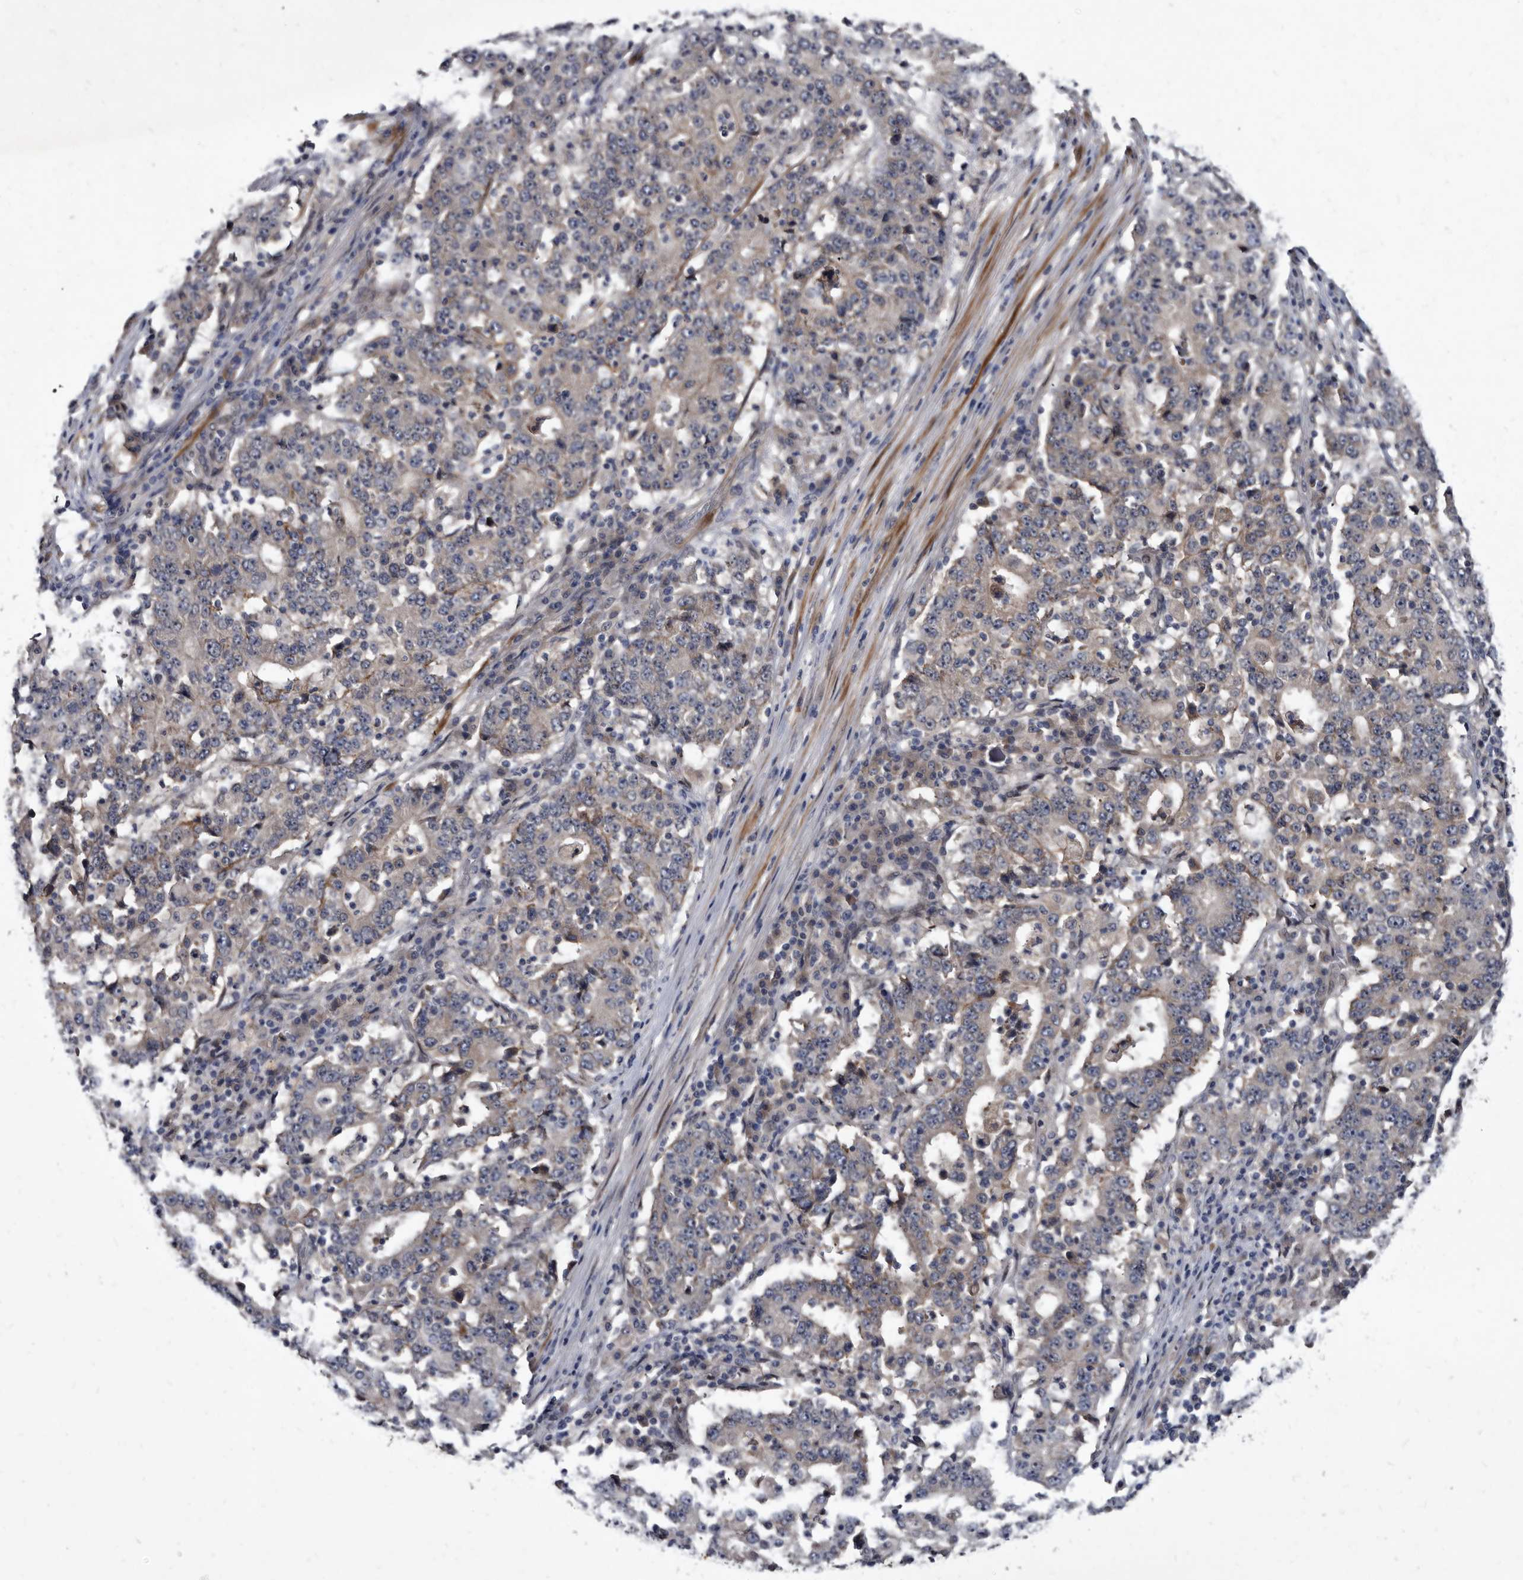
{"staining": {"intensity": "weak", "quantity": "<25%", "location": "cytoplasmic/membranous"}, "tissue": "stomach cancer", "cell_type": "Tumor cells", "image_type": "cancer", "snomed": [{"axis": "morphology", "description": "Adenocarcinoma, NOS"}, {"axis": "topography", "description": "Stomach"}], "caption": "Immunohistochemical staining of human adenocarcinoma (stomach) exhibits no significant positivity in tumor cells. (DAB (3,3'-diaminobenzidine) IHC visualized using brightfield microscopy, high magnification).", "gene": "PROM1", "patient": {"sex": "male", "age": 59}}